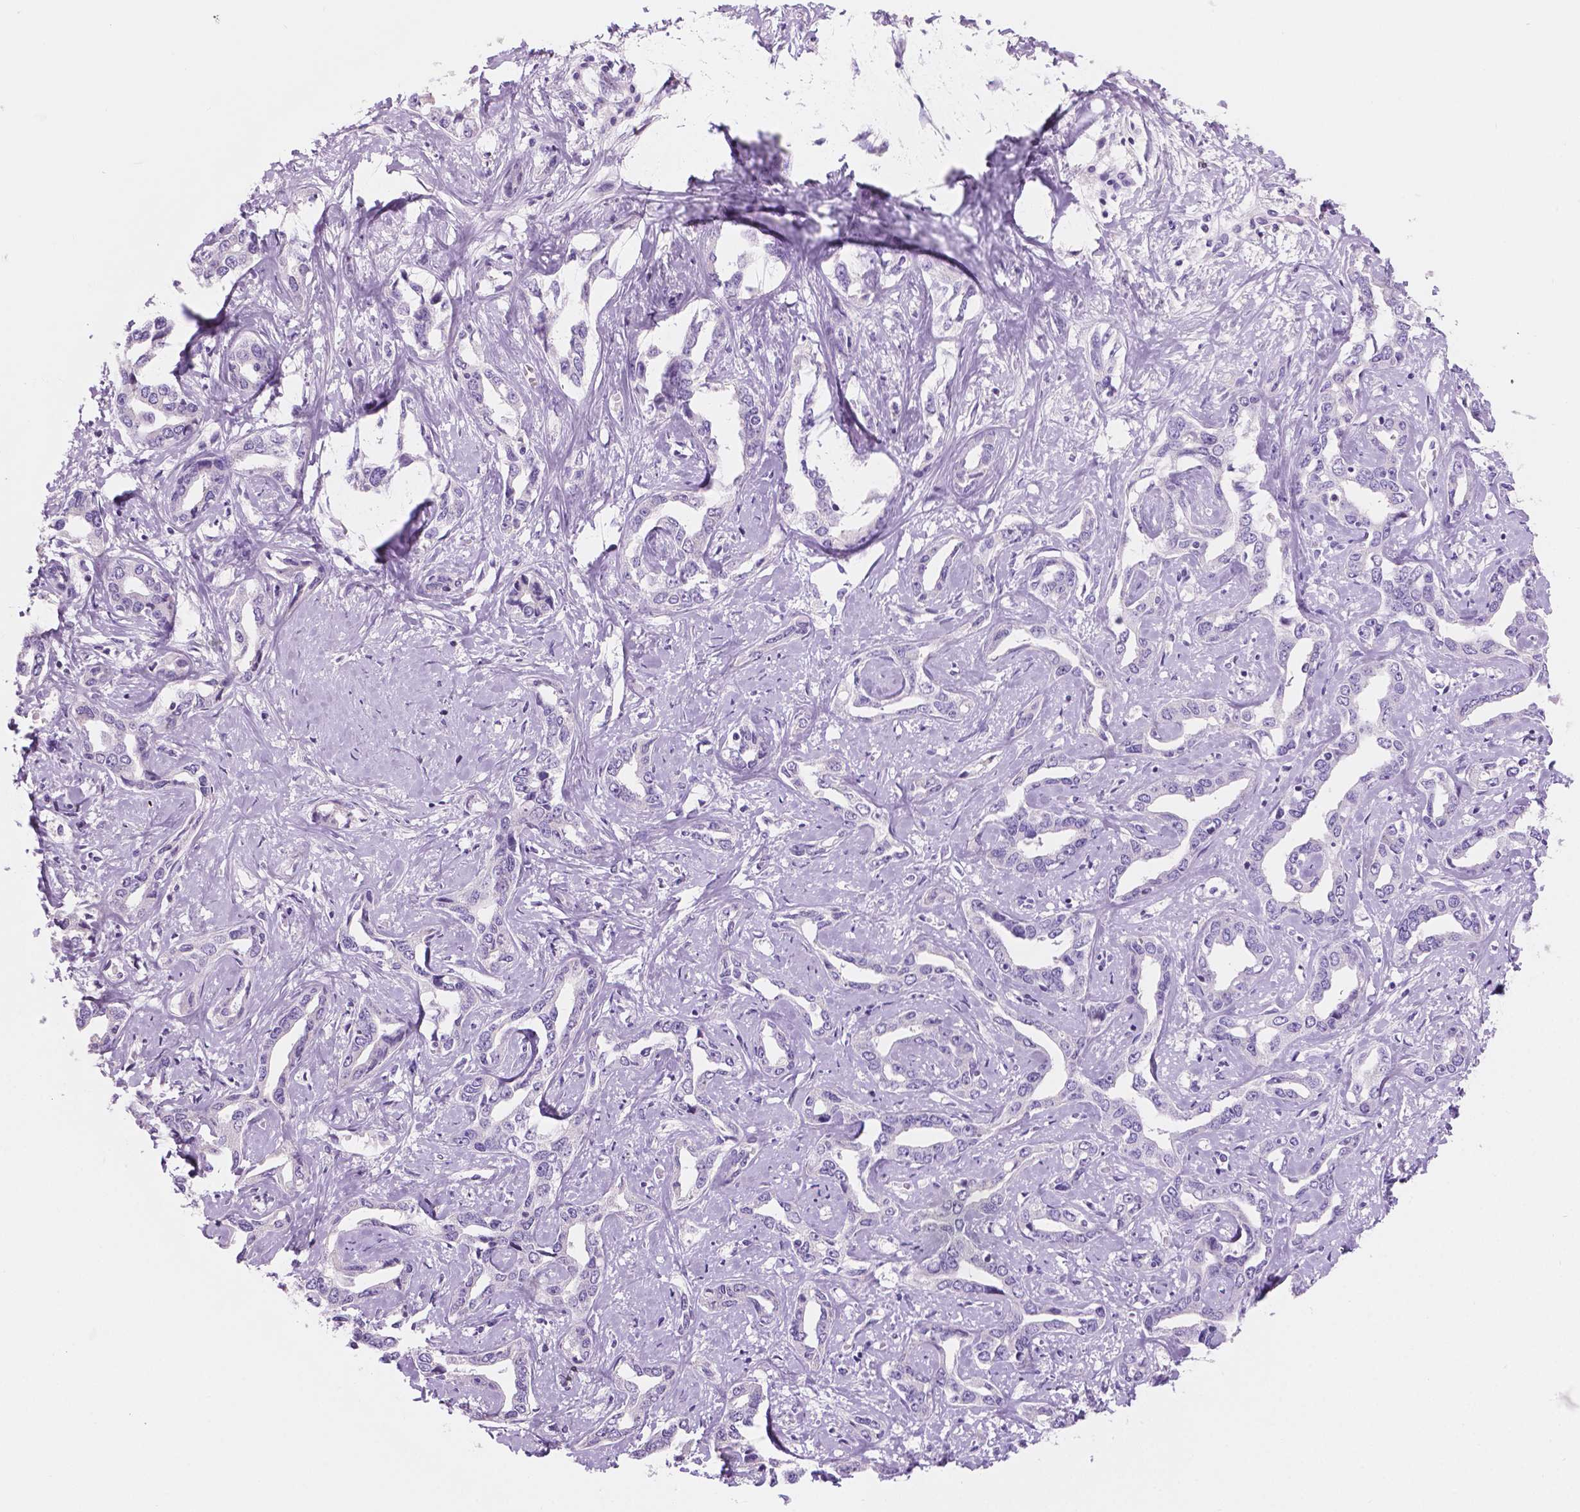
{"staining": {"intensity": "negative", "quantity": "none", "location": "none"}, "tissue": "liver cancer", "cell_type": "Tumor cells", "image_type": "cancer", "snomed": [{"axis": "morphology", "description": "Cholangiocarcinoma"}, {"axis": "topography", "description": "Liver"}], "caption": "The immunohistochemistry image has no significant expression in tumor cells of cholangiocarcinoma (liver) tissue.", "gene": "SBSN", "patient": {"sex": "male", "age": 59}}